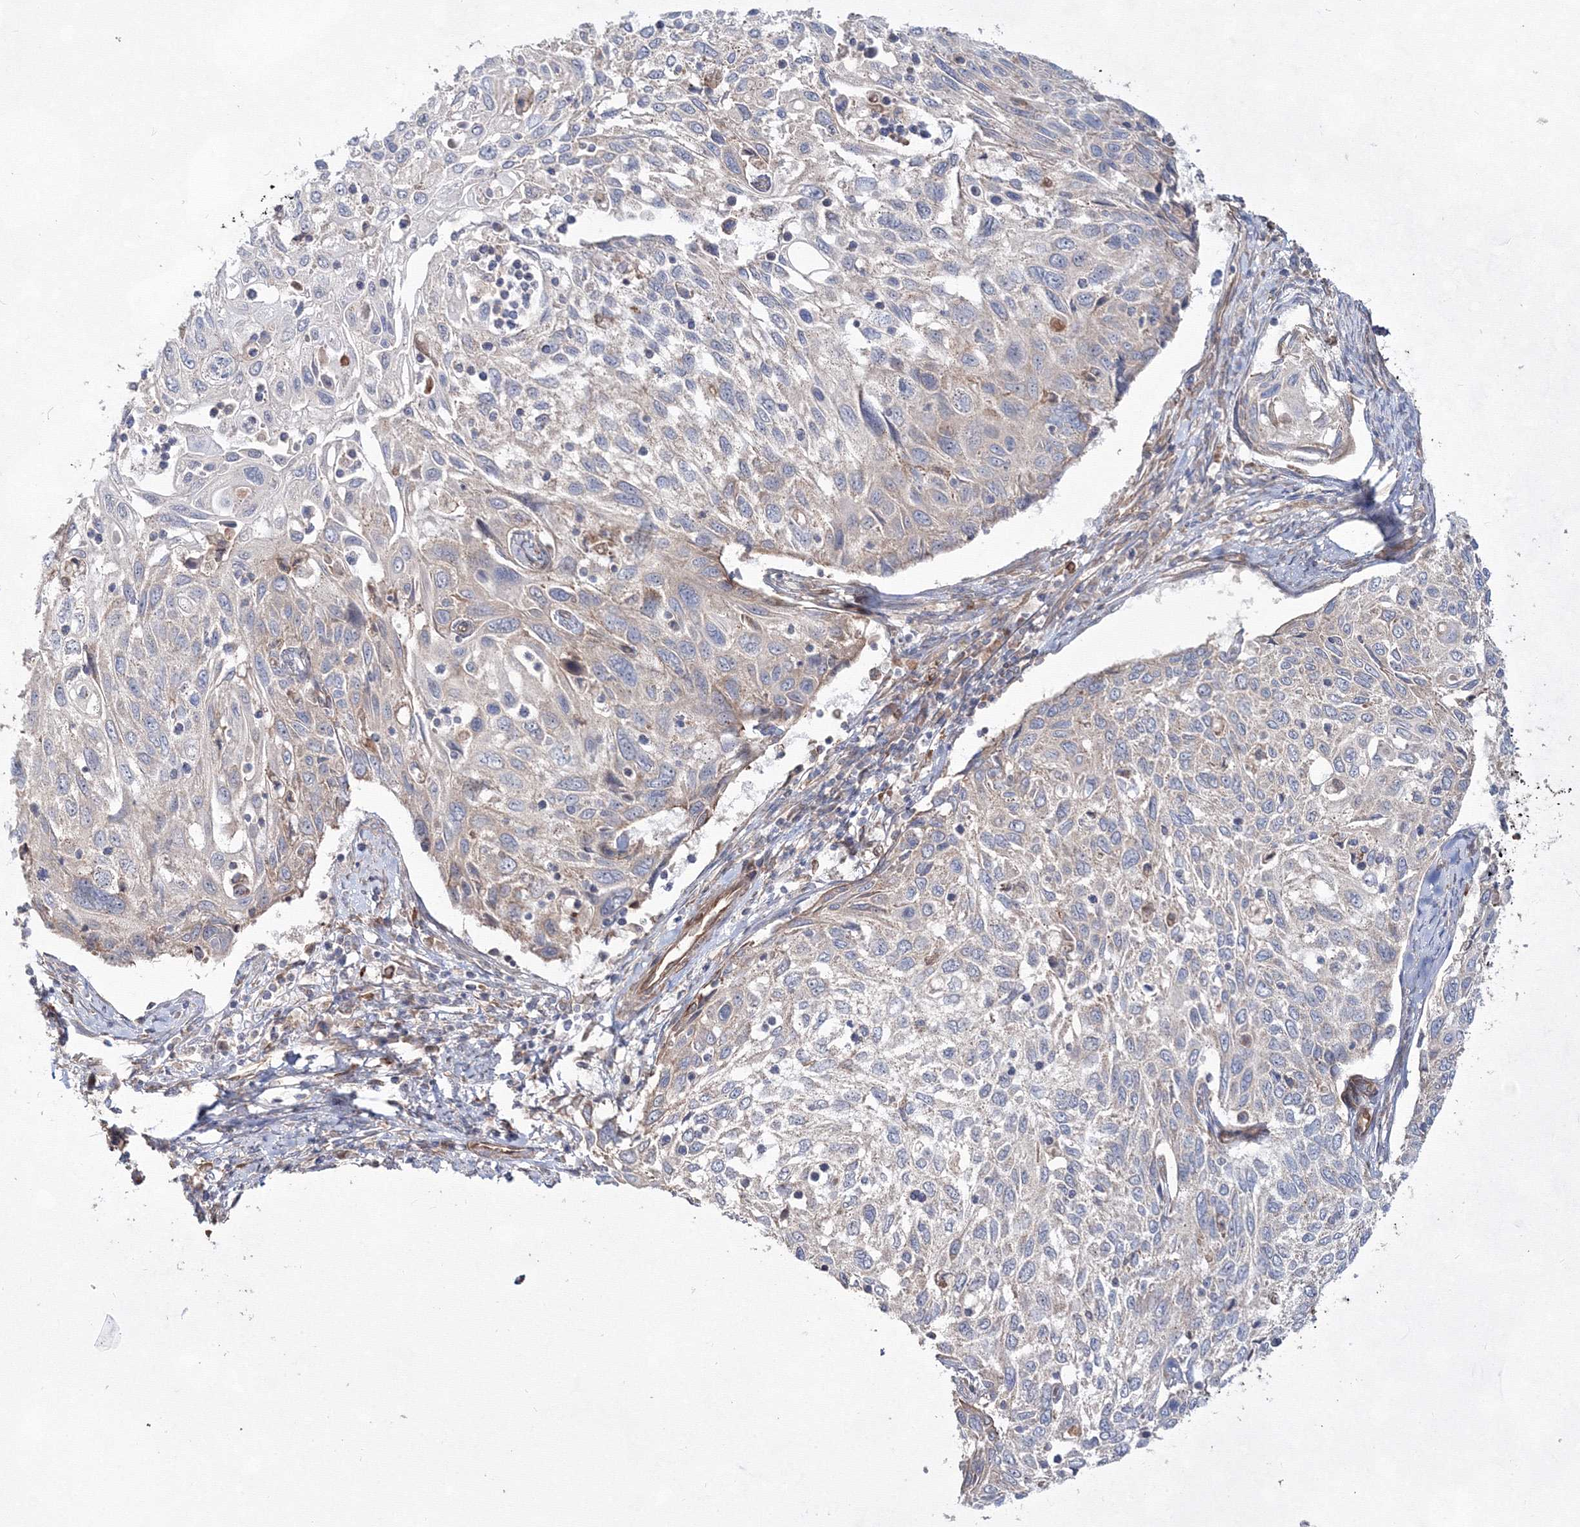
{"staining": {"intensity": "weak", "quantity": "<25%", "location": "cytoplasmic/membranous"}, "tissue": "cervical cancer", "cell_type": "Tumor cells", "image_type": "cancer", "snomed": [{"axis": "morphology", "description": "Squamous cell carcinoma, NOS"}, {"axis": "topography", "description": "Cervix"}], "caption": "Histopathology image shows no protein expression in tumor cells of squamous cell carcinoma (cervical) tissue. Brightfield microscopy of immunohistochemistry (IHC) stained with DAB (brown) and hematoxylin (blue), captured at high magnification.", "gene": "EXOC6", "patient": {"sex": "female", "age": 70}}